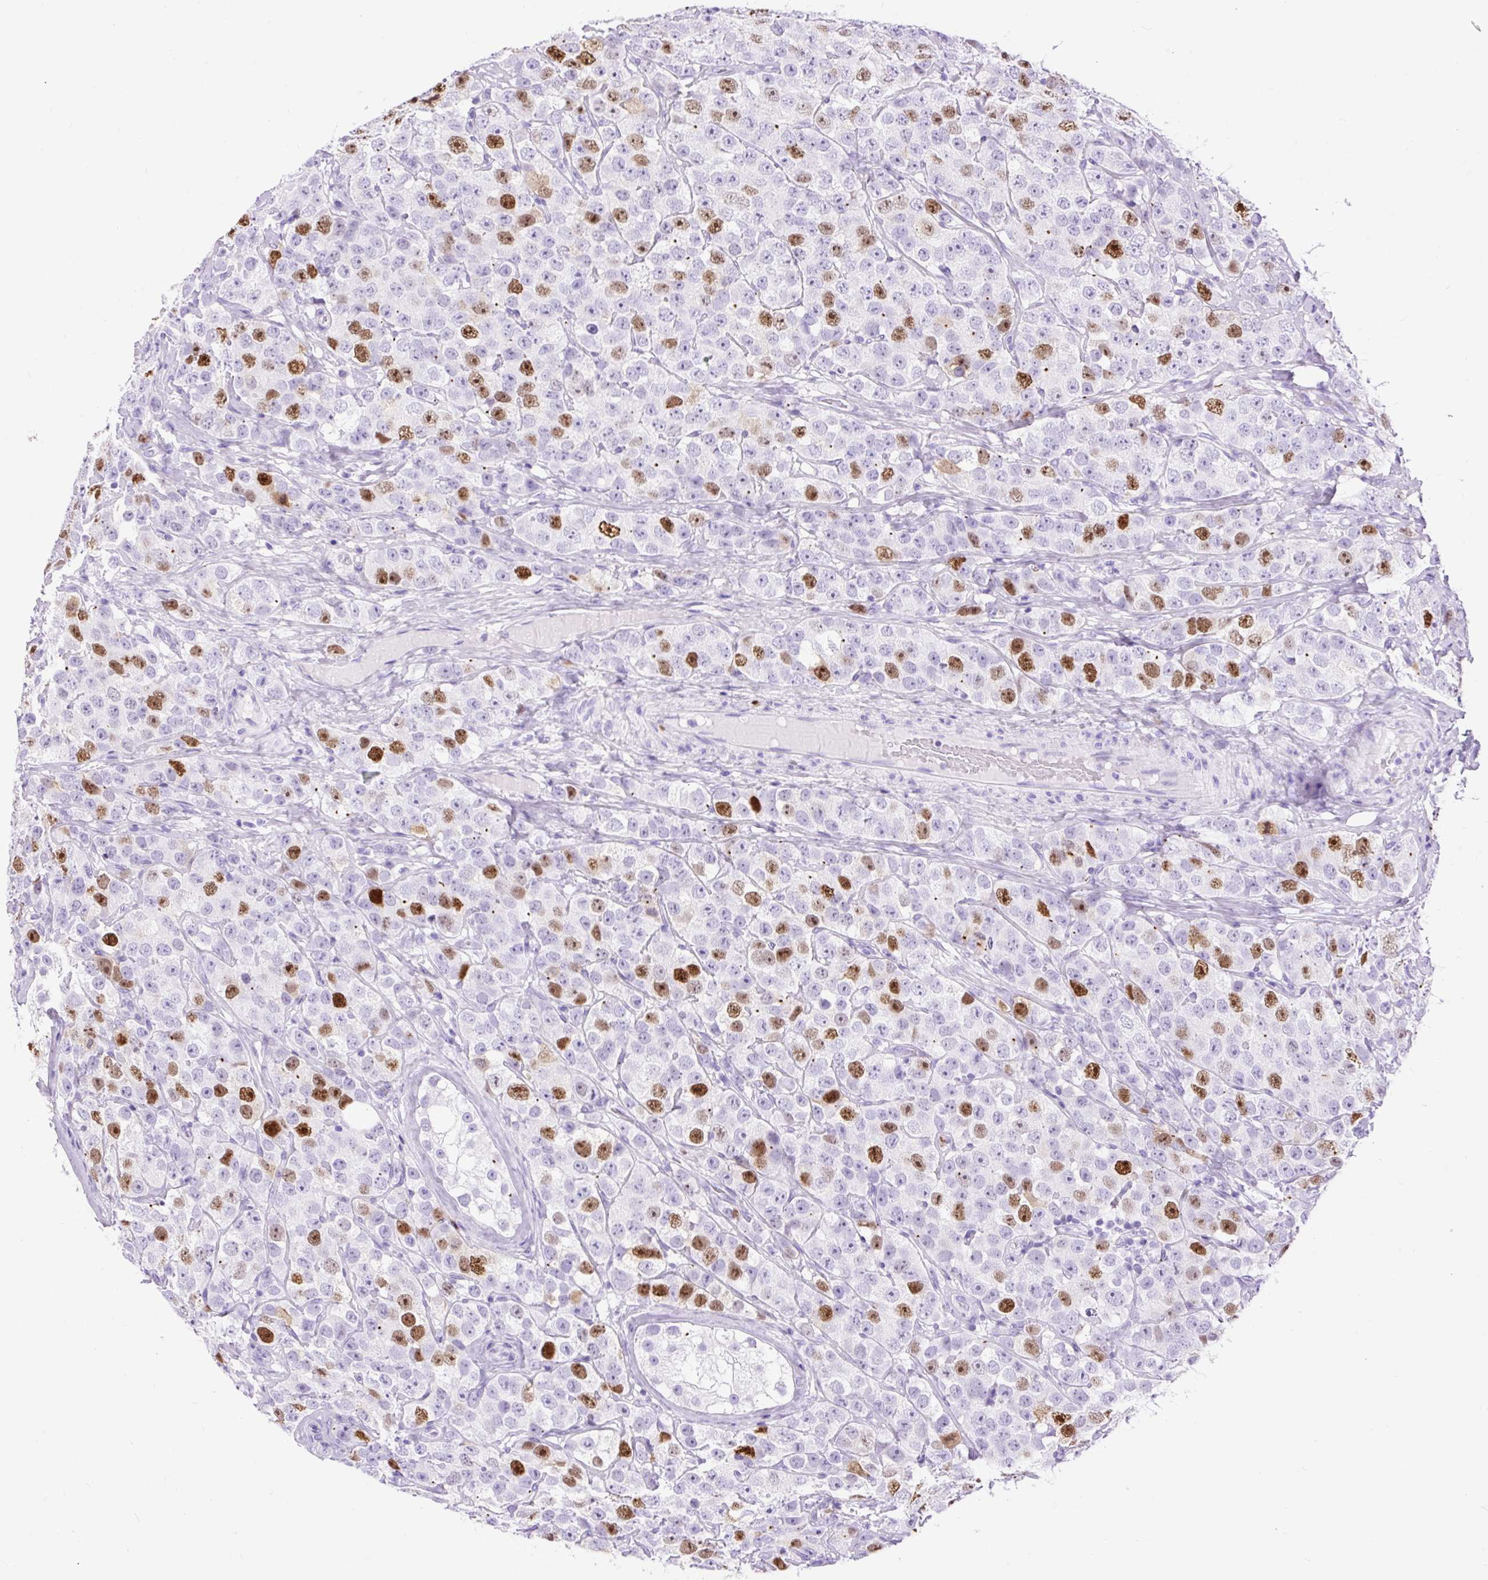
{"staining": {"intensity": "strong", "quantity": "<25%", "location": "nuclear"}, "tissue": "testis cancer", "cell_type": "Tumor cells", "image_type": "cancer", "snomed": [{"axis": "morphology", "description": "Seminoma, NOS"}, {"axis": "topography", "description": "Testis"}], "caption": "Human testis cancer (seminoma) stained for a protein (brown) shows strong nuclear positive expression in approximately <25% of tumor cells.", "gene": "RACGAP1", "patient": {"sex": "male", "age": 28}}